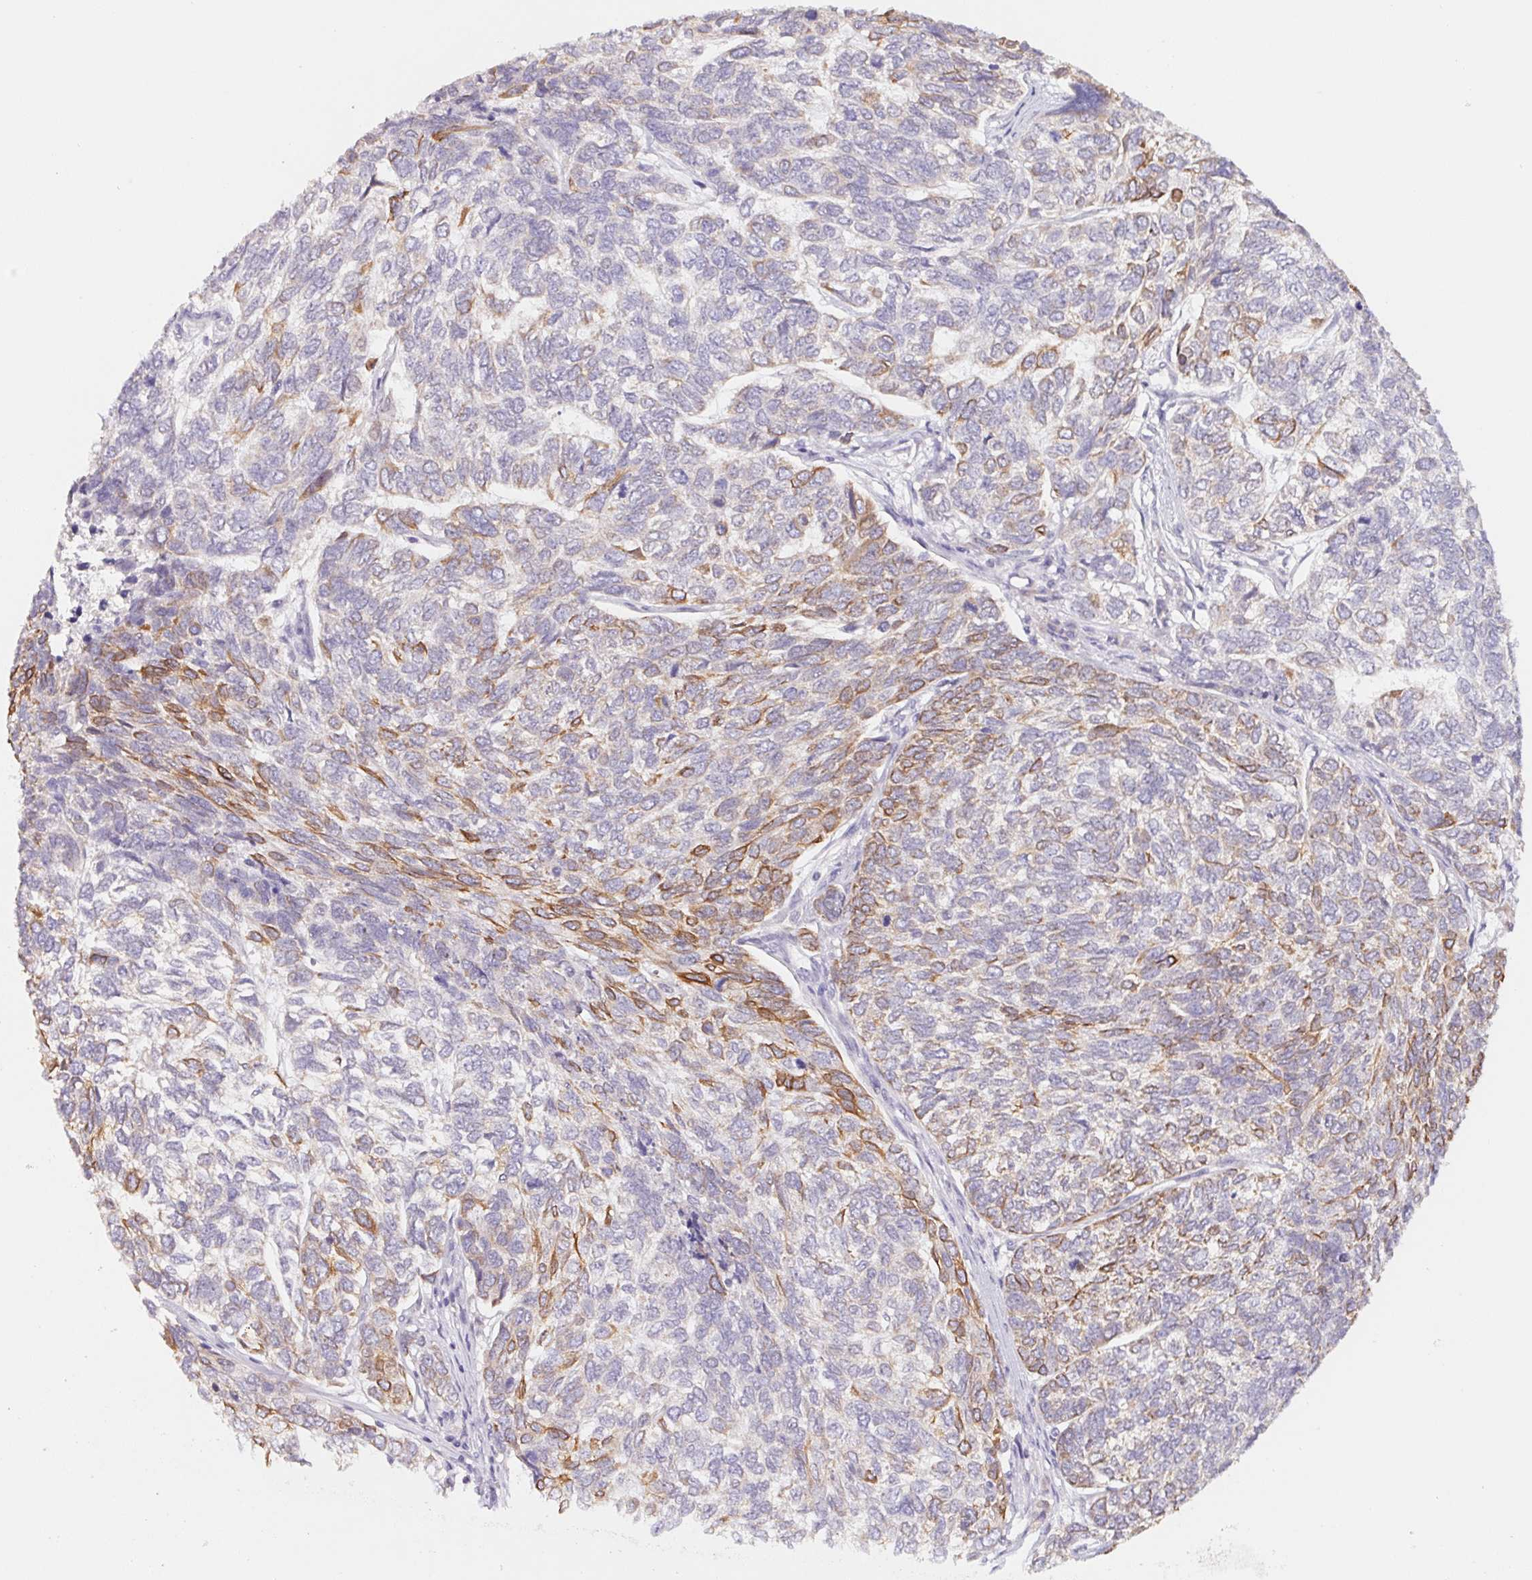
{"staining": {"intensity": "moderate", "quantity": "<25%", "location": "cytoplasmic/membranous"}, "tissue": "skin cancer", "cell_type": "Tumor cells", "image_type": "cancer", "snomed": [{"axis": "morphology", "description": "Basal cell carcinoma"}, {"axis": "topography", "description": "Skin"}], "caption": "This histopathology image exhibits IHC staining of skin basal cell carcinoma, with low moderate cytoplasmic/membranous positivity in approximately <25% of tumor cells.", "gene": "PNMA8B", "patient": {"sex": "female", "age": 65}}